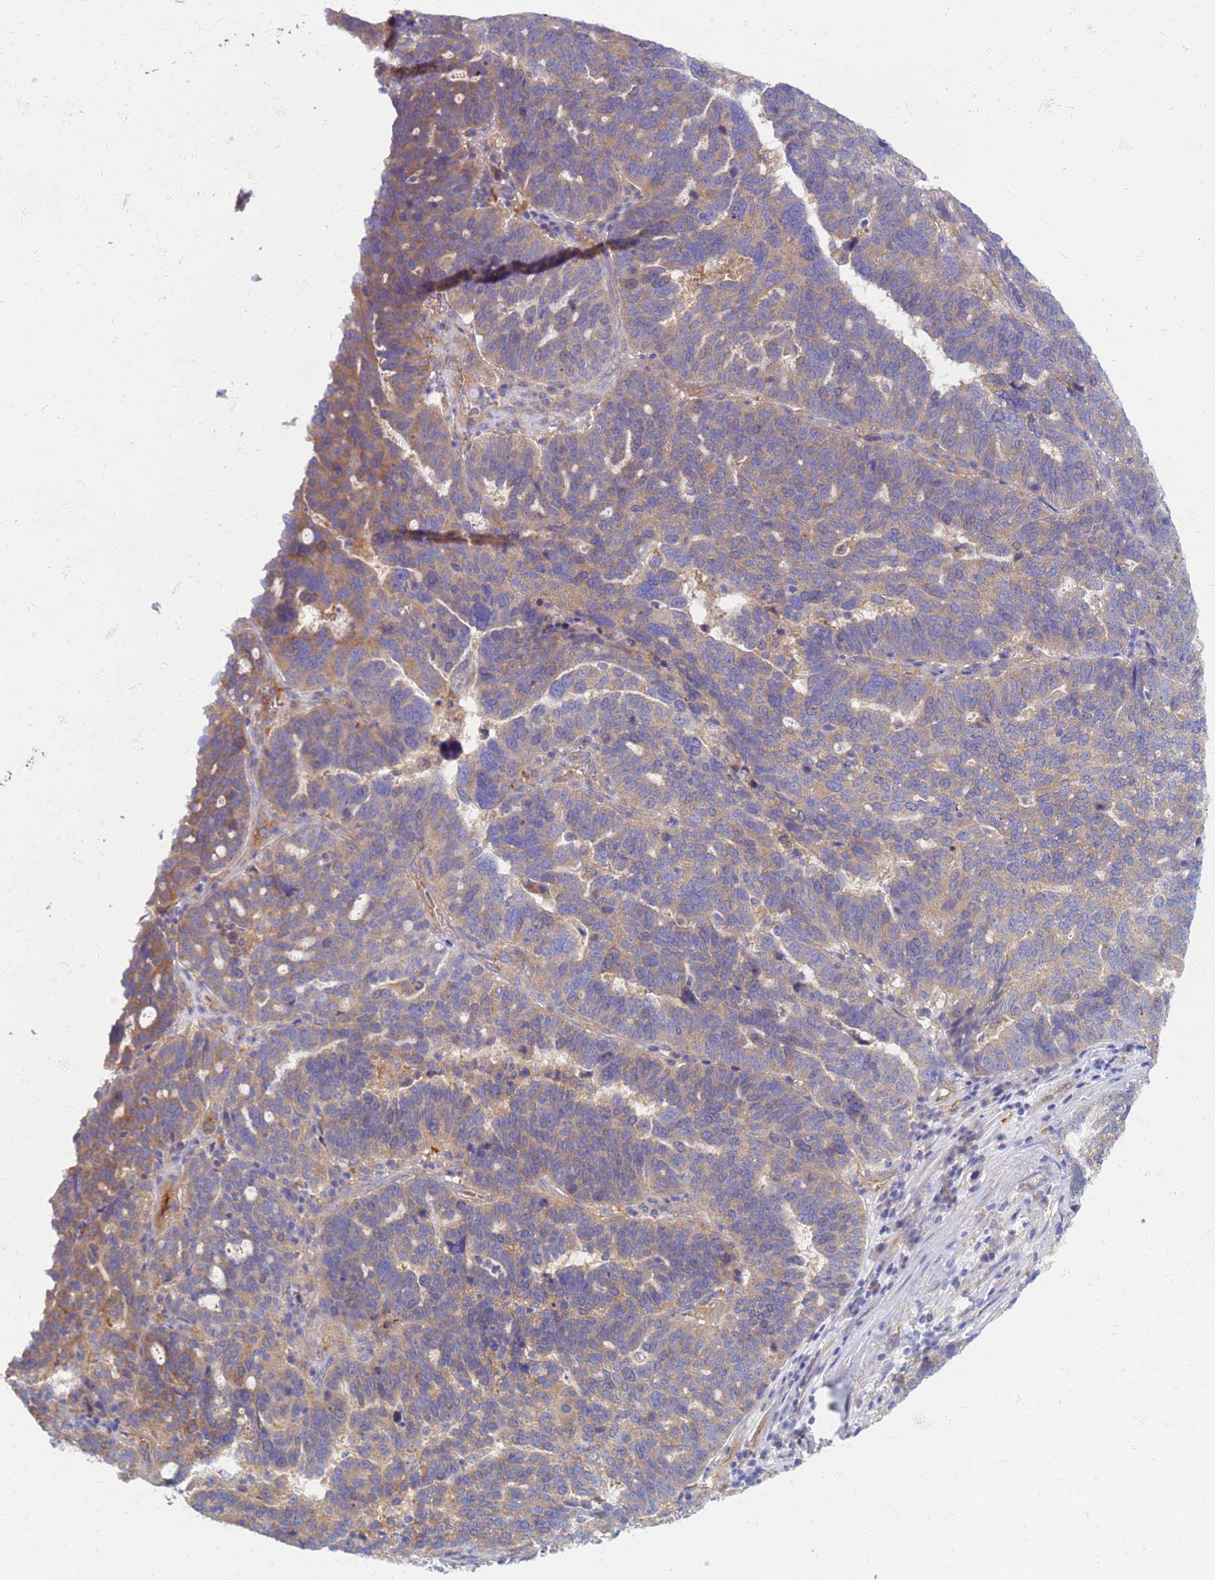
{"staining": {"intensity": "weak", "quantity": ">75%", "location": "cytoplasmic/membranous"}, "tissue": "ovarian cancer", "cell_type": "Tumor cells", "image_type": "cancer", "snomed": [{"axis": "morphology", "description": "Cystadenocarcinoma, serous, NOS"}, {"axis": "topography", "description": "Ovary"}], "caption": "The immunohistochemical stain shows weak cytoplasmic/membranous positivity in tumor cells of ovarian cancer (serous cystadenocarcinoma) tissue.", "gene": "EEA1", "patient": {"sex": "female", "age": 59}}